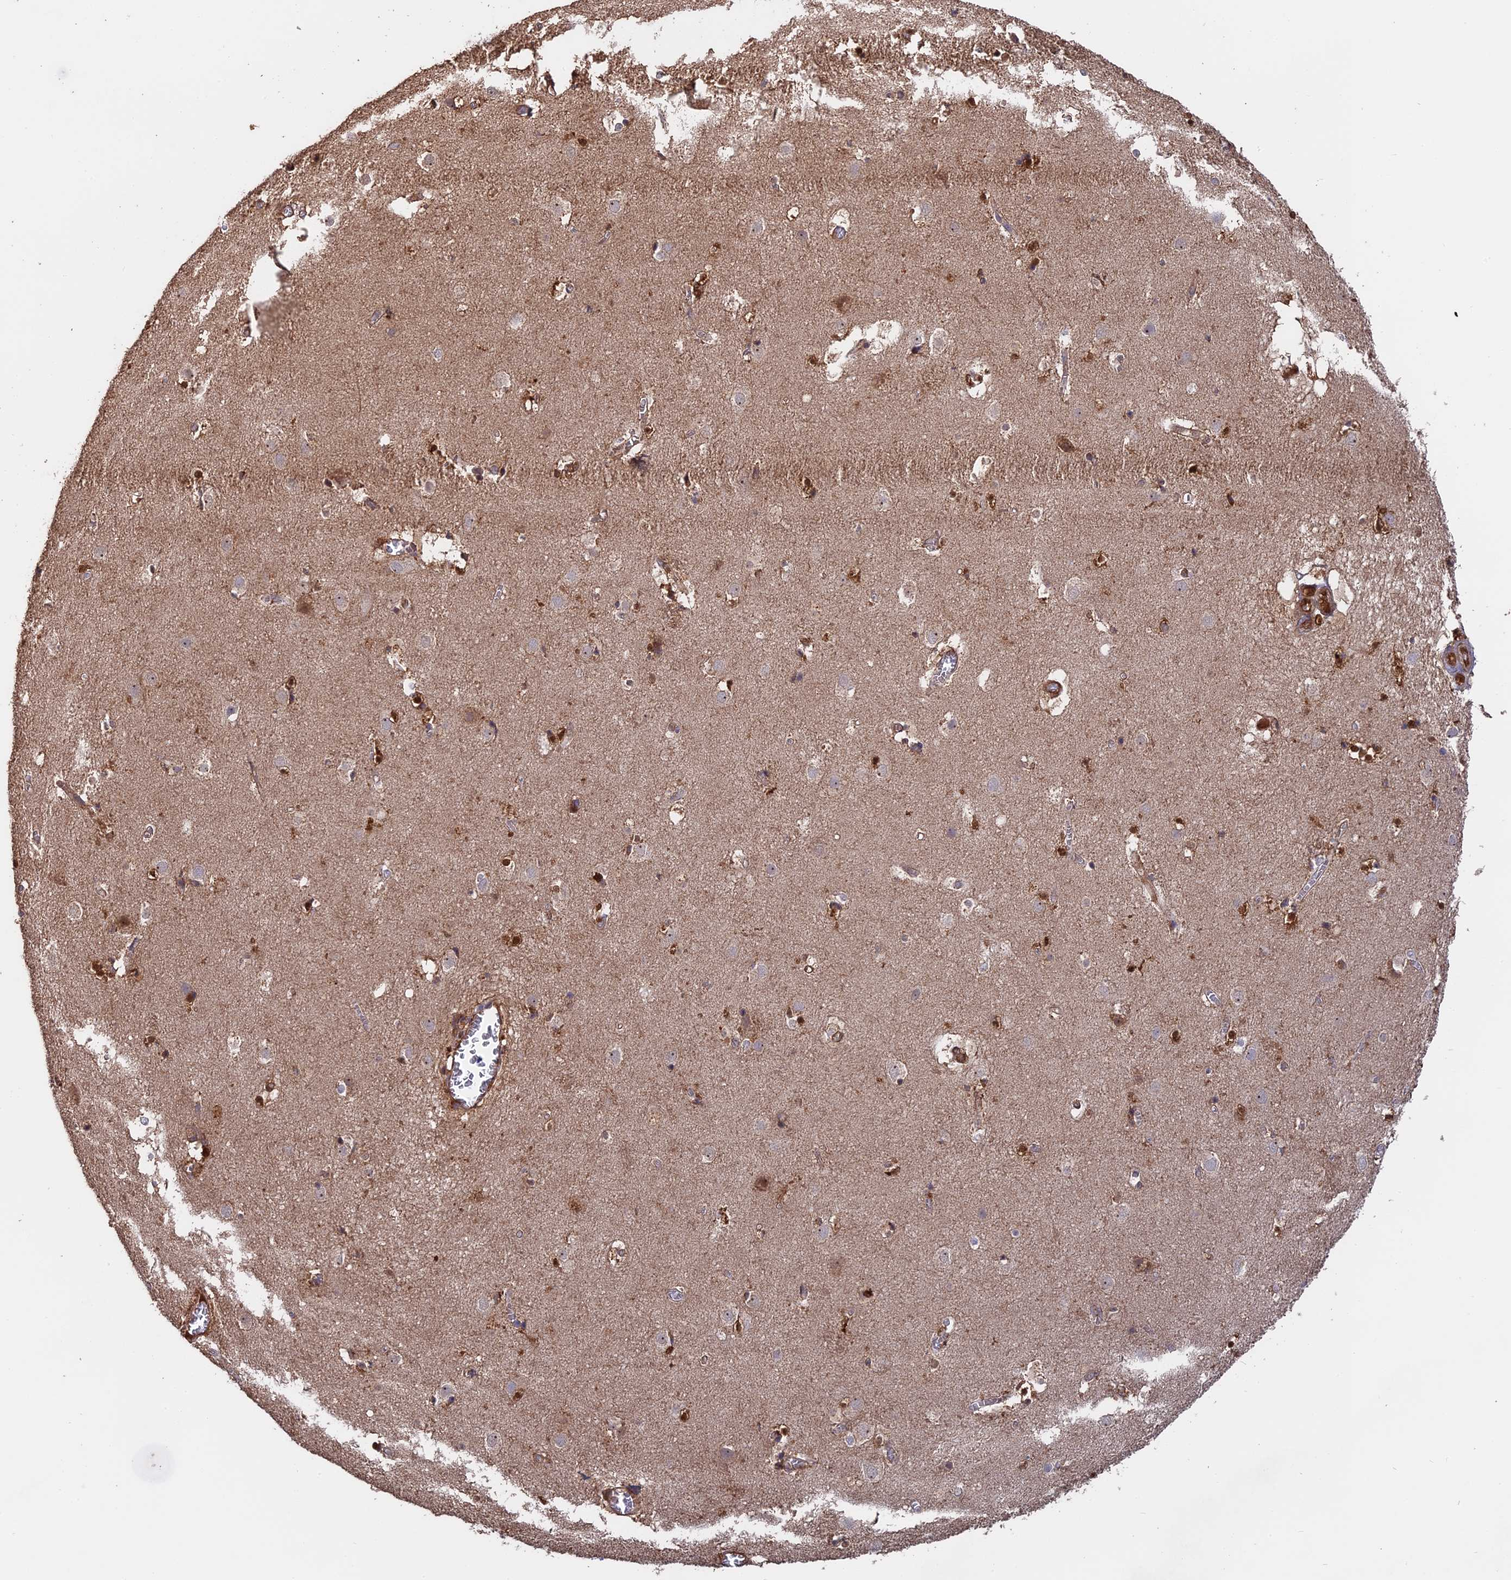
{"staining": {"intensity": "moderate", "quantity": "<25%", "location": "cytoplasmic/membranous"}, "tissue": "caudate", "cell_type": "Glial cells", "image_type": "normal", "snomed": [{"axis": "morphology", "description": "Normal tissue, NOS"}, {"axis": "topography", "description": "Lateral ventricle wall"}], "caption": "A micrograph of caudate stained for a protein reveals moderate cytoplasmic/membranous brown staining in glial cells. (Stains: DAB (3,3'-diaminobenzidine) in brown, nuclei in blue, Microscopy: brightfield microscopy at high magnification).", "gene": "SAC3D1", "patient": {"sex": "male", "age": 70}}